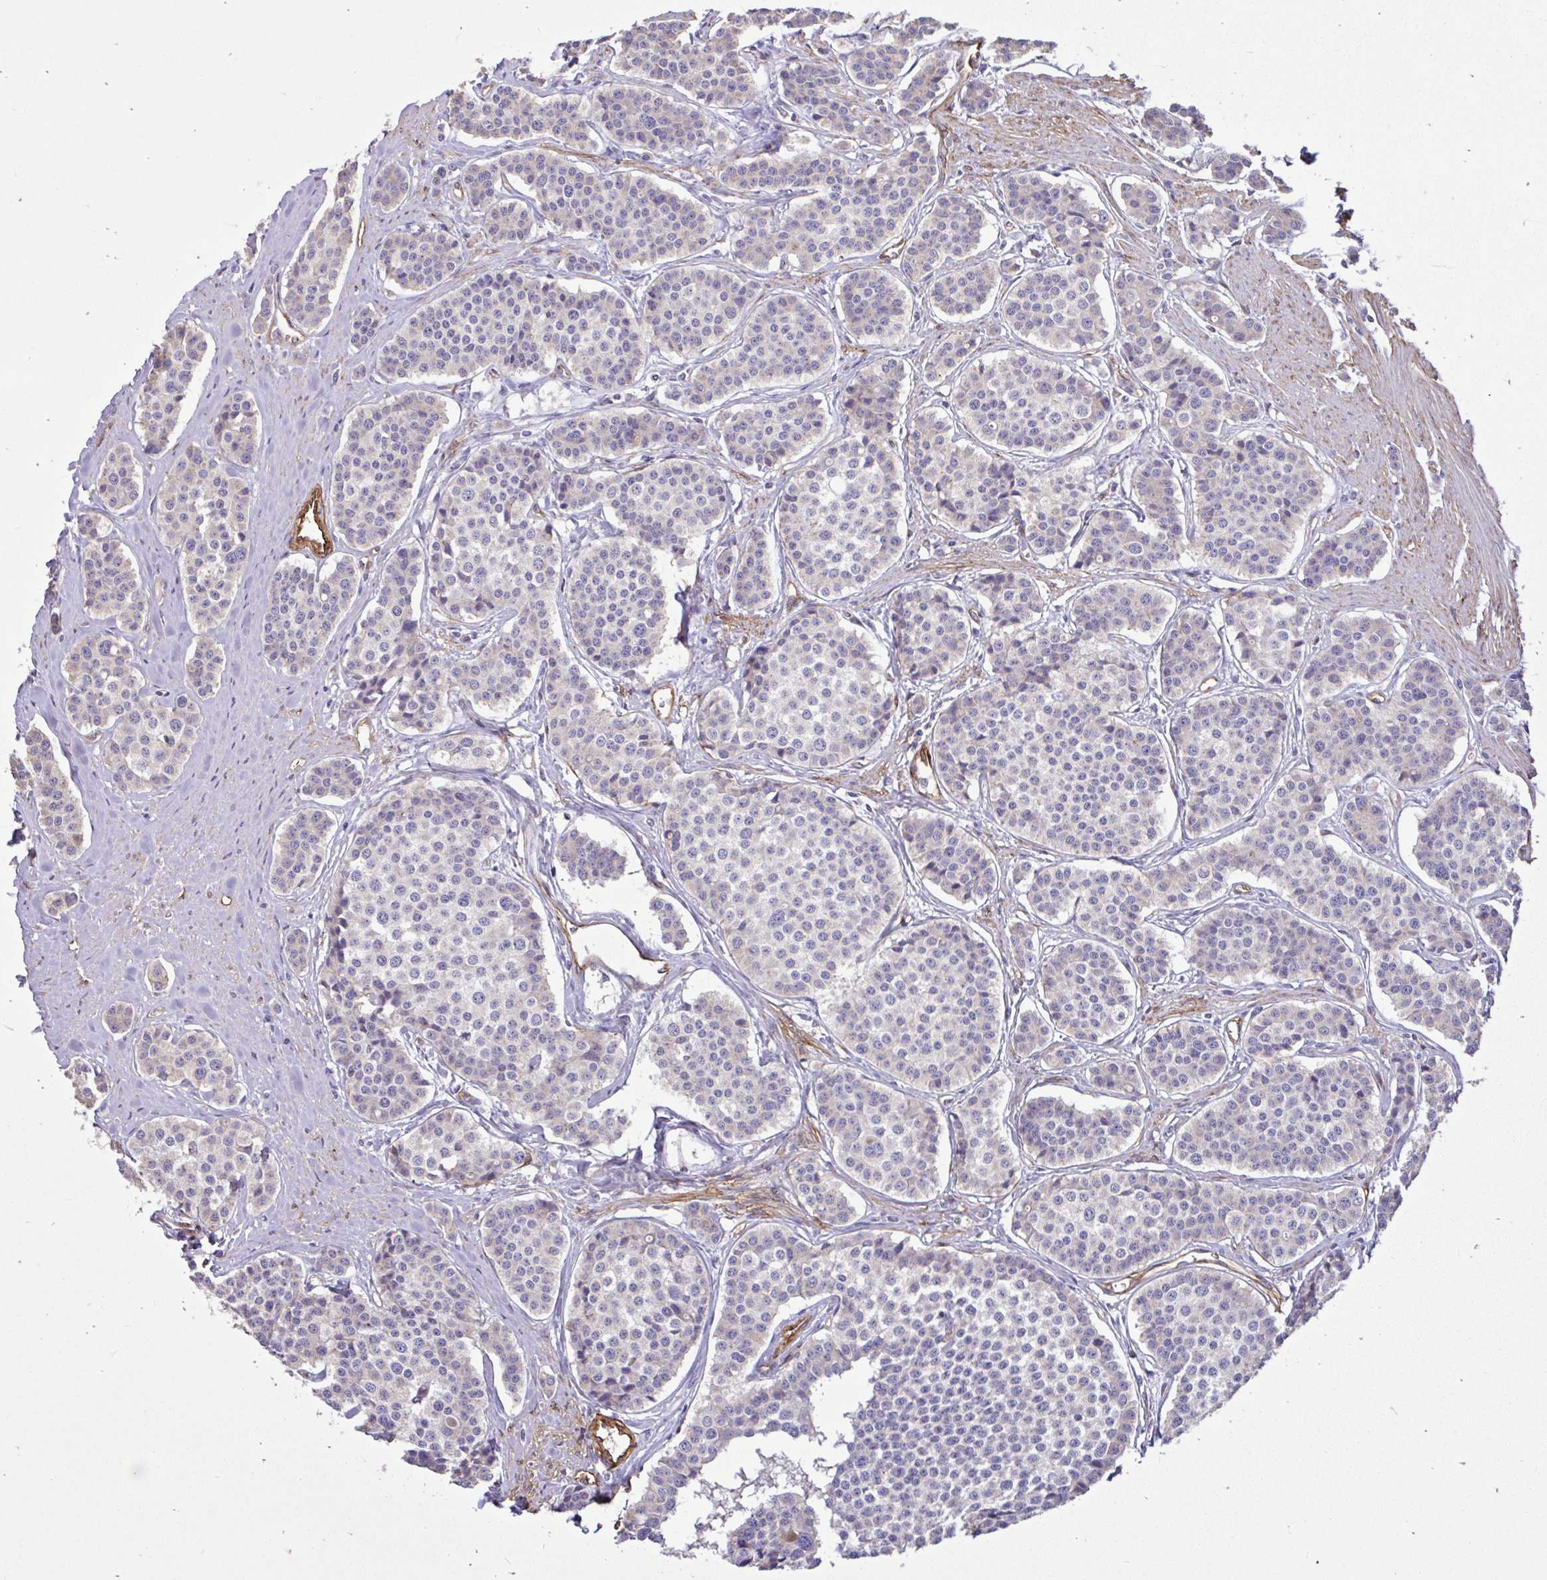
{"staining": {"intensity": "negative", "quantity": "none", "location": "none"}, "tissue": "carcinoid", "cell_type": "Tumor cells", "image_type": "cancer", "snomed": [{"axis": "morphology", "description": "Carcinoid, malignant, NOS"}, {"axis": "topography", "description": "Small intestine"}], "caption": "Human carcinoid stained for a protein using IHC reveals no expression in tumor cells.", "gene": "PTPRK", "patient": {"sex": "male", "age": 60}}